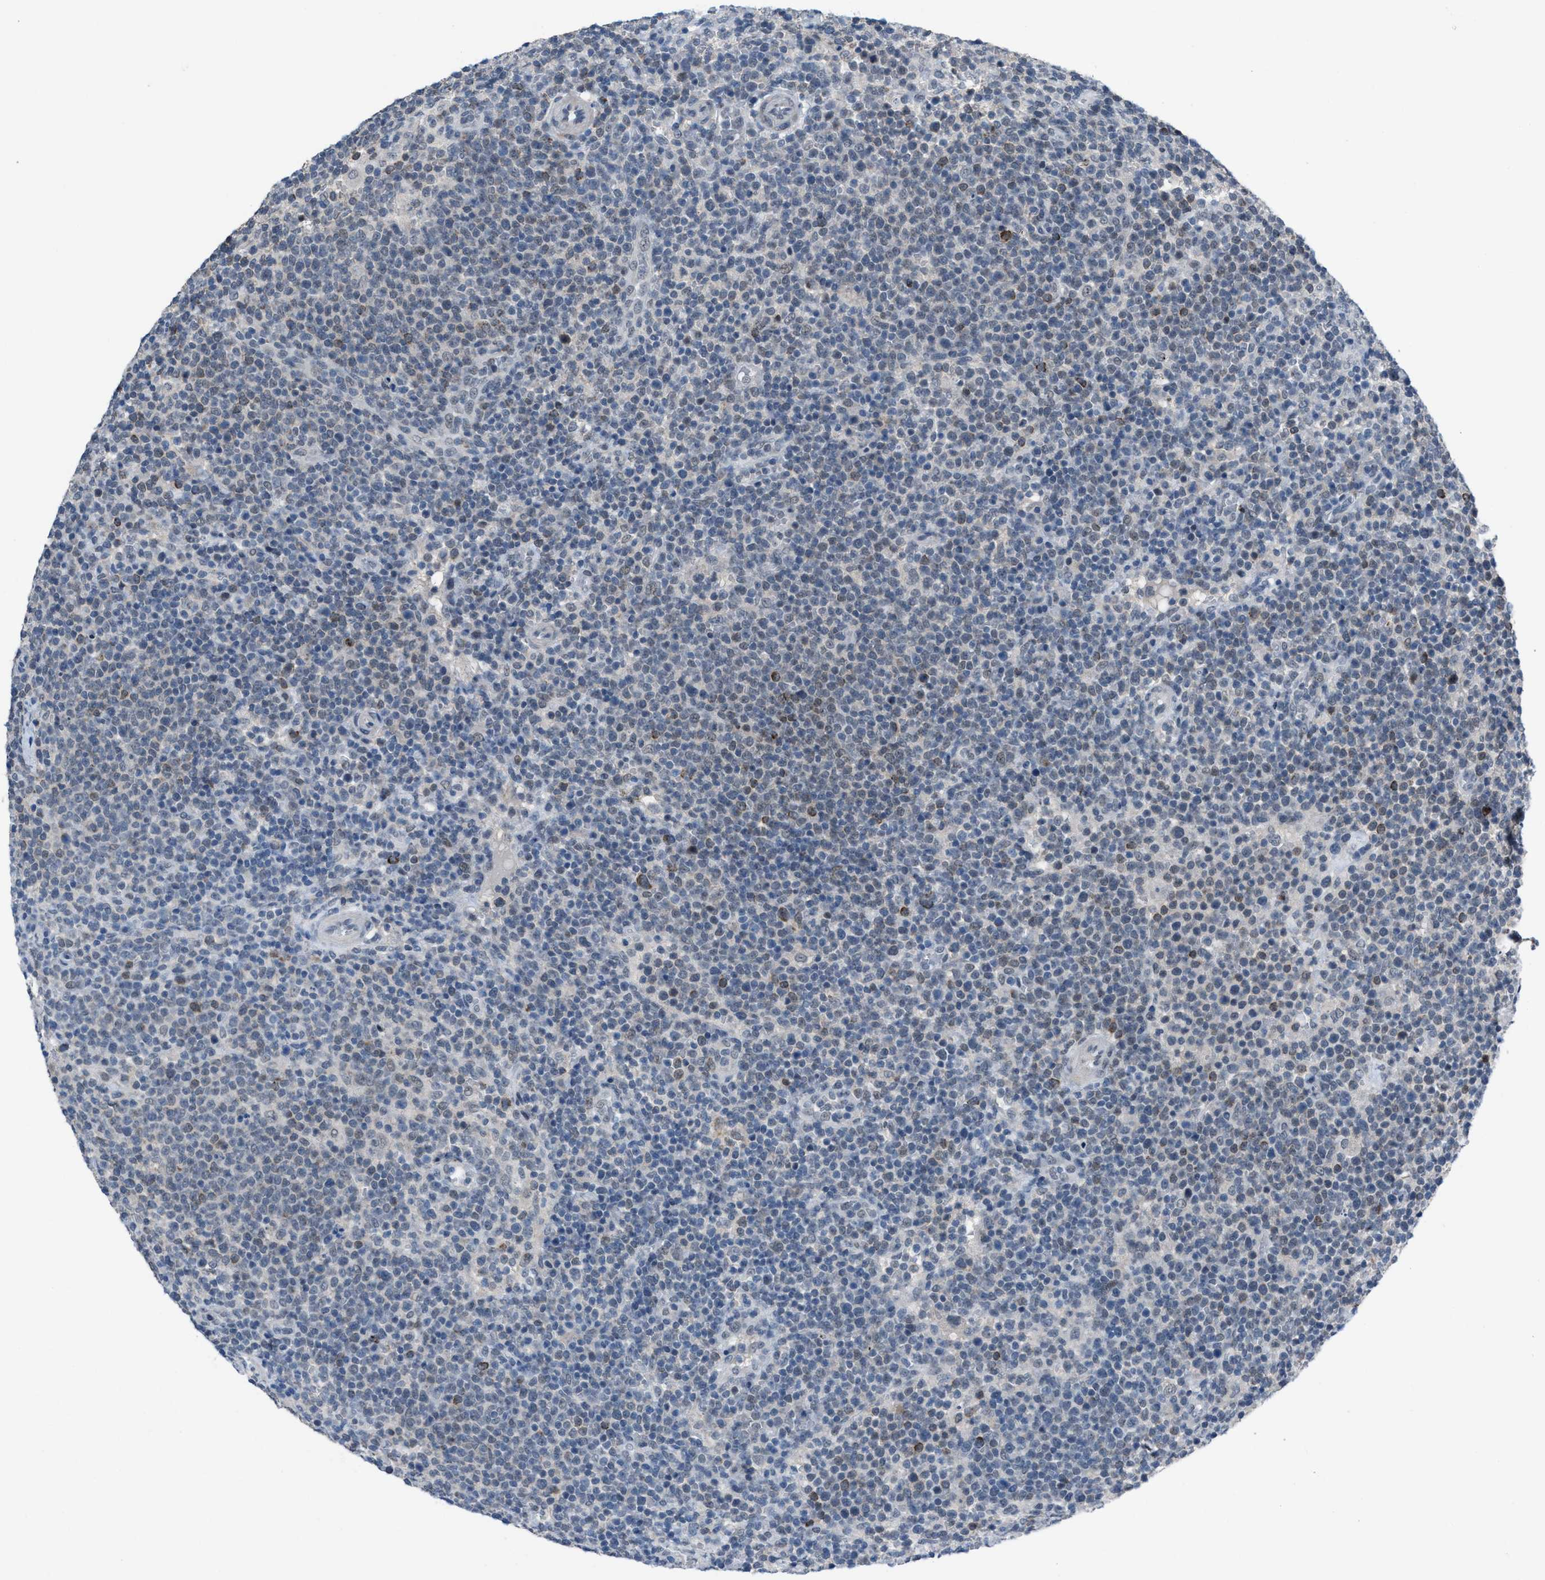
{"staining": {"intensity": "weak", "quantity": "<25%", "location": "cytoplasmic/membranous"}, "tissue": "lymphoma", "cell_type": "Tumor cells", "image_type": "cancer", "snomed": [{"axis": "morphology", "description": "Malignant lymphoma, non-Hodgkin's type, High grade"}, {"axis": "topography", "description": "Lymph node"}], "caption": "Image shows no significant protein positivity in tumor cells of high-grade malignant lymphoma, non-Hodgkin's type.", "gene": "ANAPC11", "patient": {"sex": "male", "age": 61}}